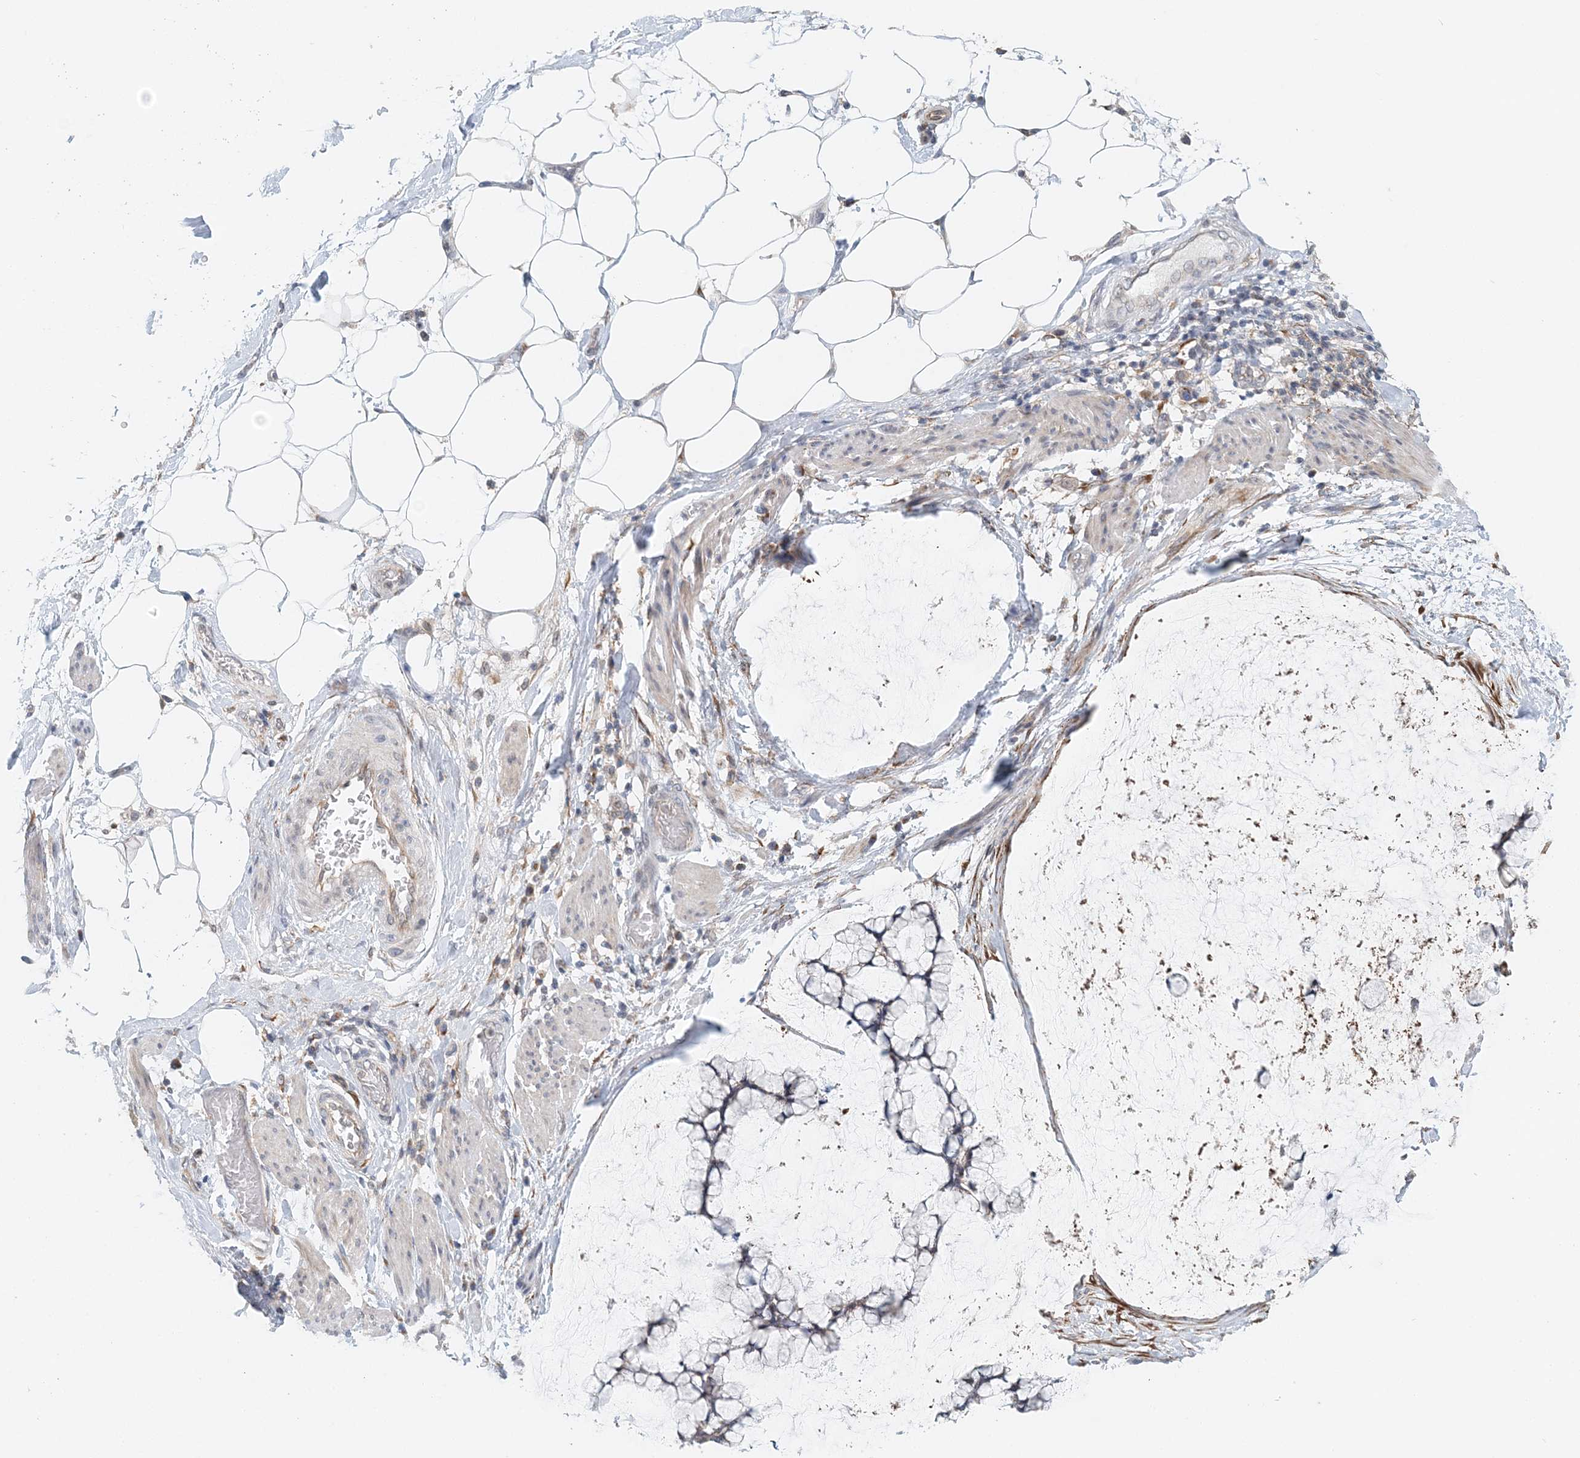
{"staining": {"intensity": "negative", "quantity": "none", "location": "none"}, "tissue": "ovarian cancer", "cell_type": "Tumor cells", "image_type": "cancer", "snomed": [{"axis": "morphology", "description": "Cystadenocarcinoma, mucinous, NOS"}, {"axis": "topography", "description": "Ovary"}], "caption": "The image shows no staining of tumor cells in mucinous cystadenocarcinoma (ovarian).", "gene": "PCYOX1L", "patient": {"sex": "female", "age": 42}}